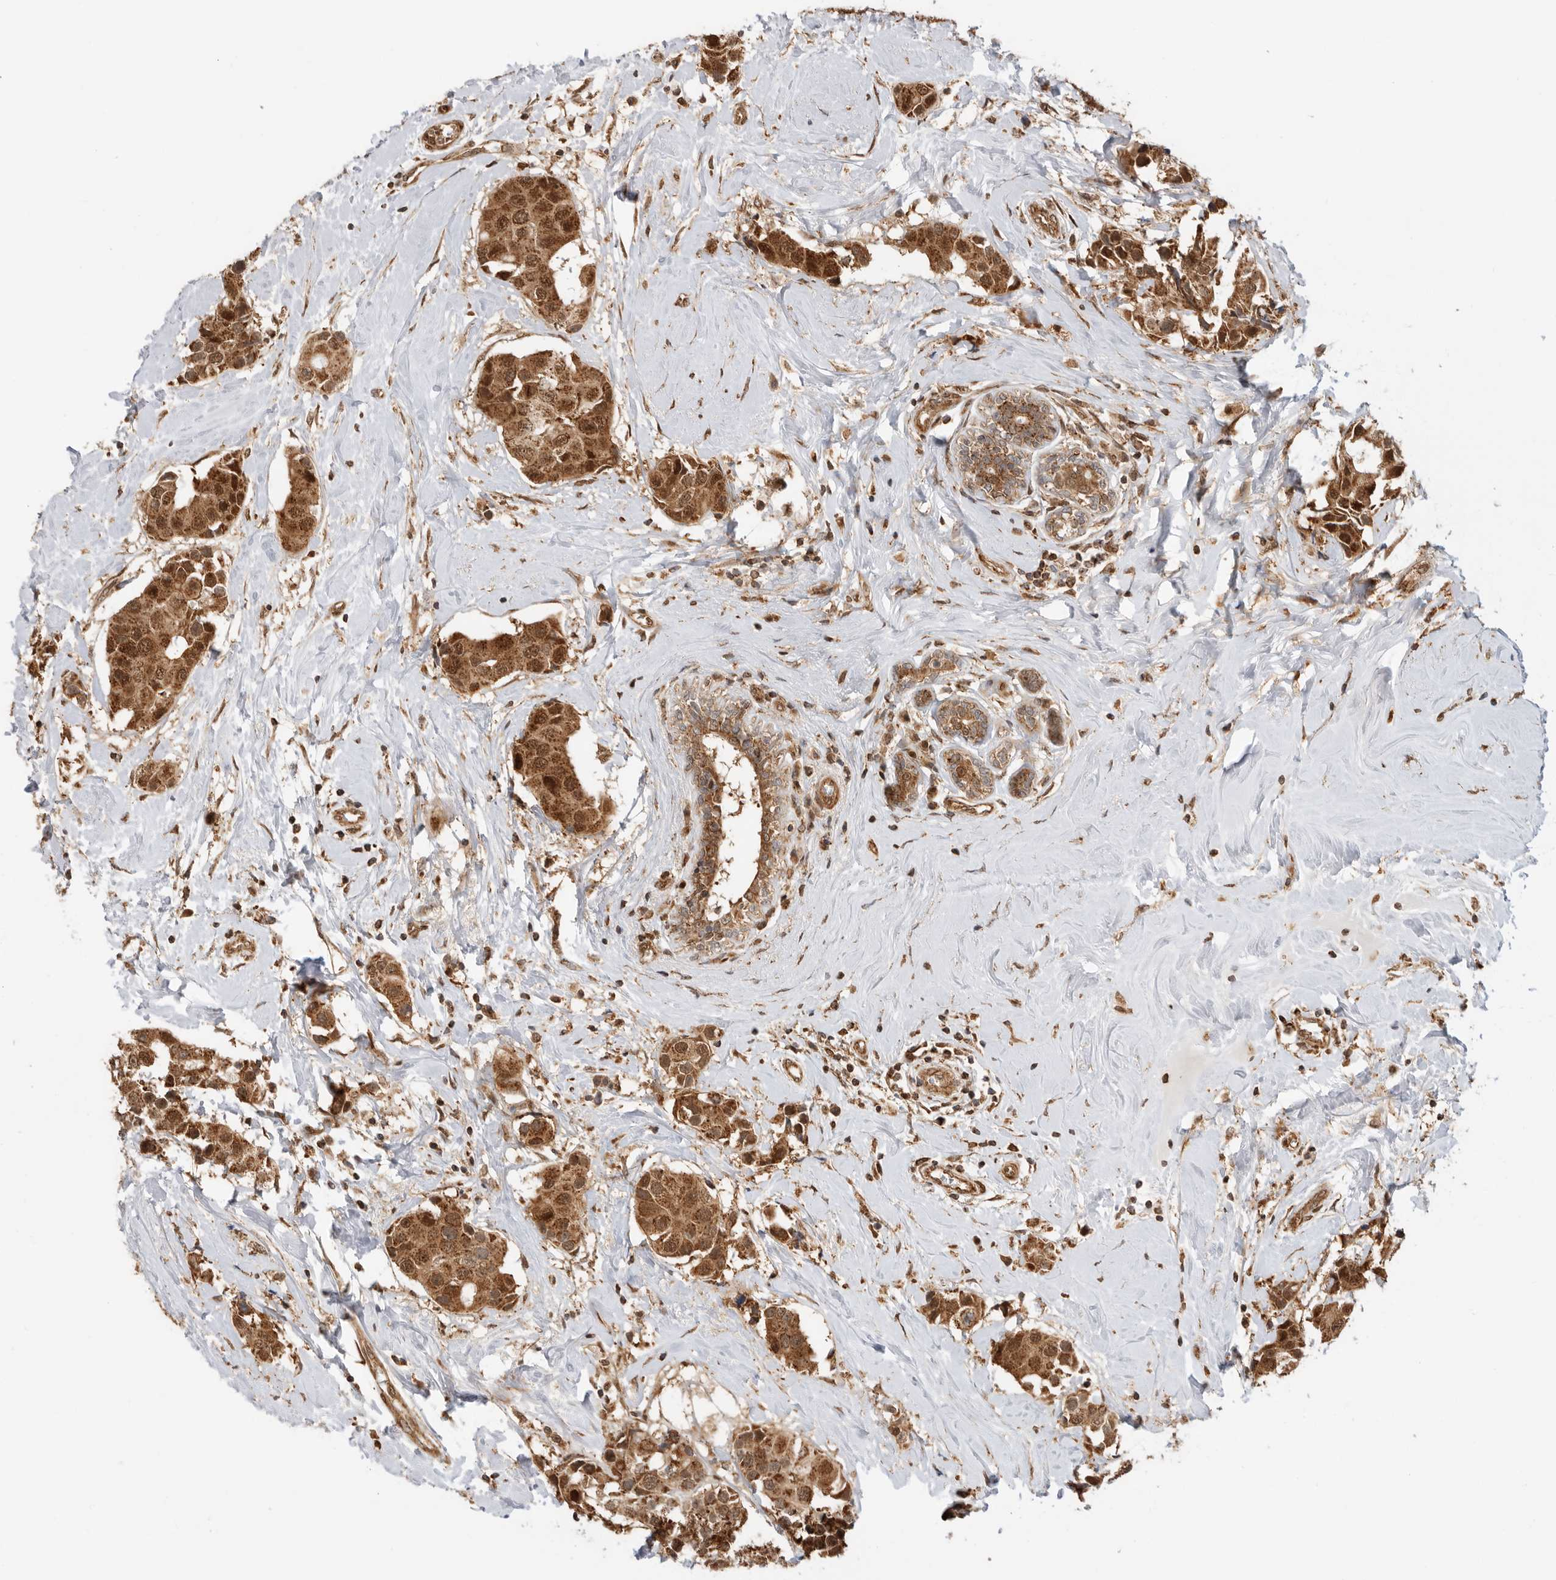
{"staining": {"intensity": "strong", "quantity": ">75%", "location": "cytoplasmic/membranous,nuclear"}, "tissue": "breast cancer", "cell_type": "Tumor cells", "image_type": "cancer", "snomed": [{"axis": "morphology", "description": "Normal tissue, NOS"}, {"axis": "morphology", "description": "Duct carcinoma"}, {"axis": "topography", "description": "Breast"}], "caption": "A histopathology image of breast cancer stained for a protein reveals strong cytoplasmic/membranous and nuclear brown staining in tumor cells.", "gene": "DCAF8", "patient": {"sex": "female", "age": 39}}